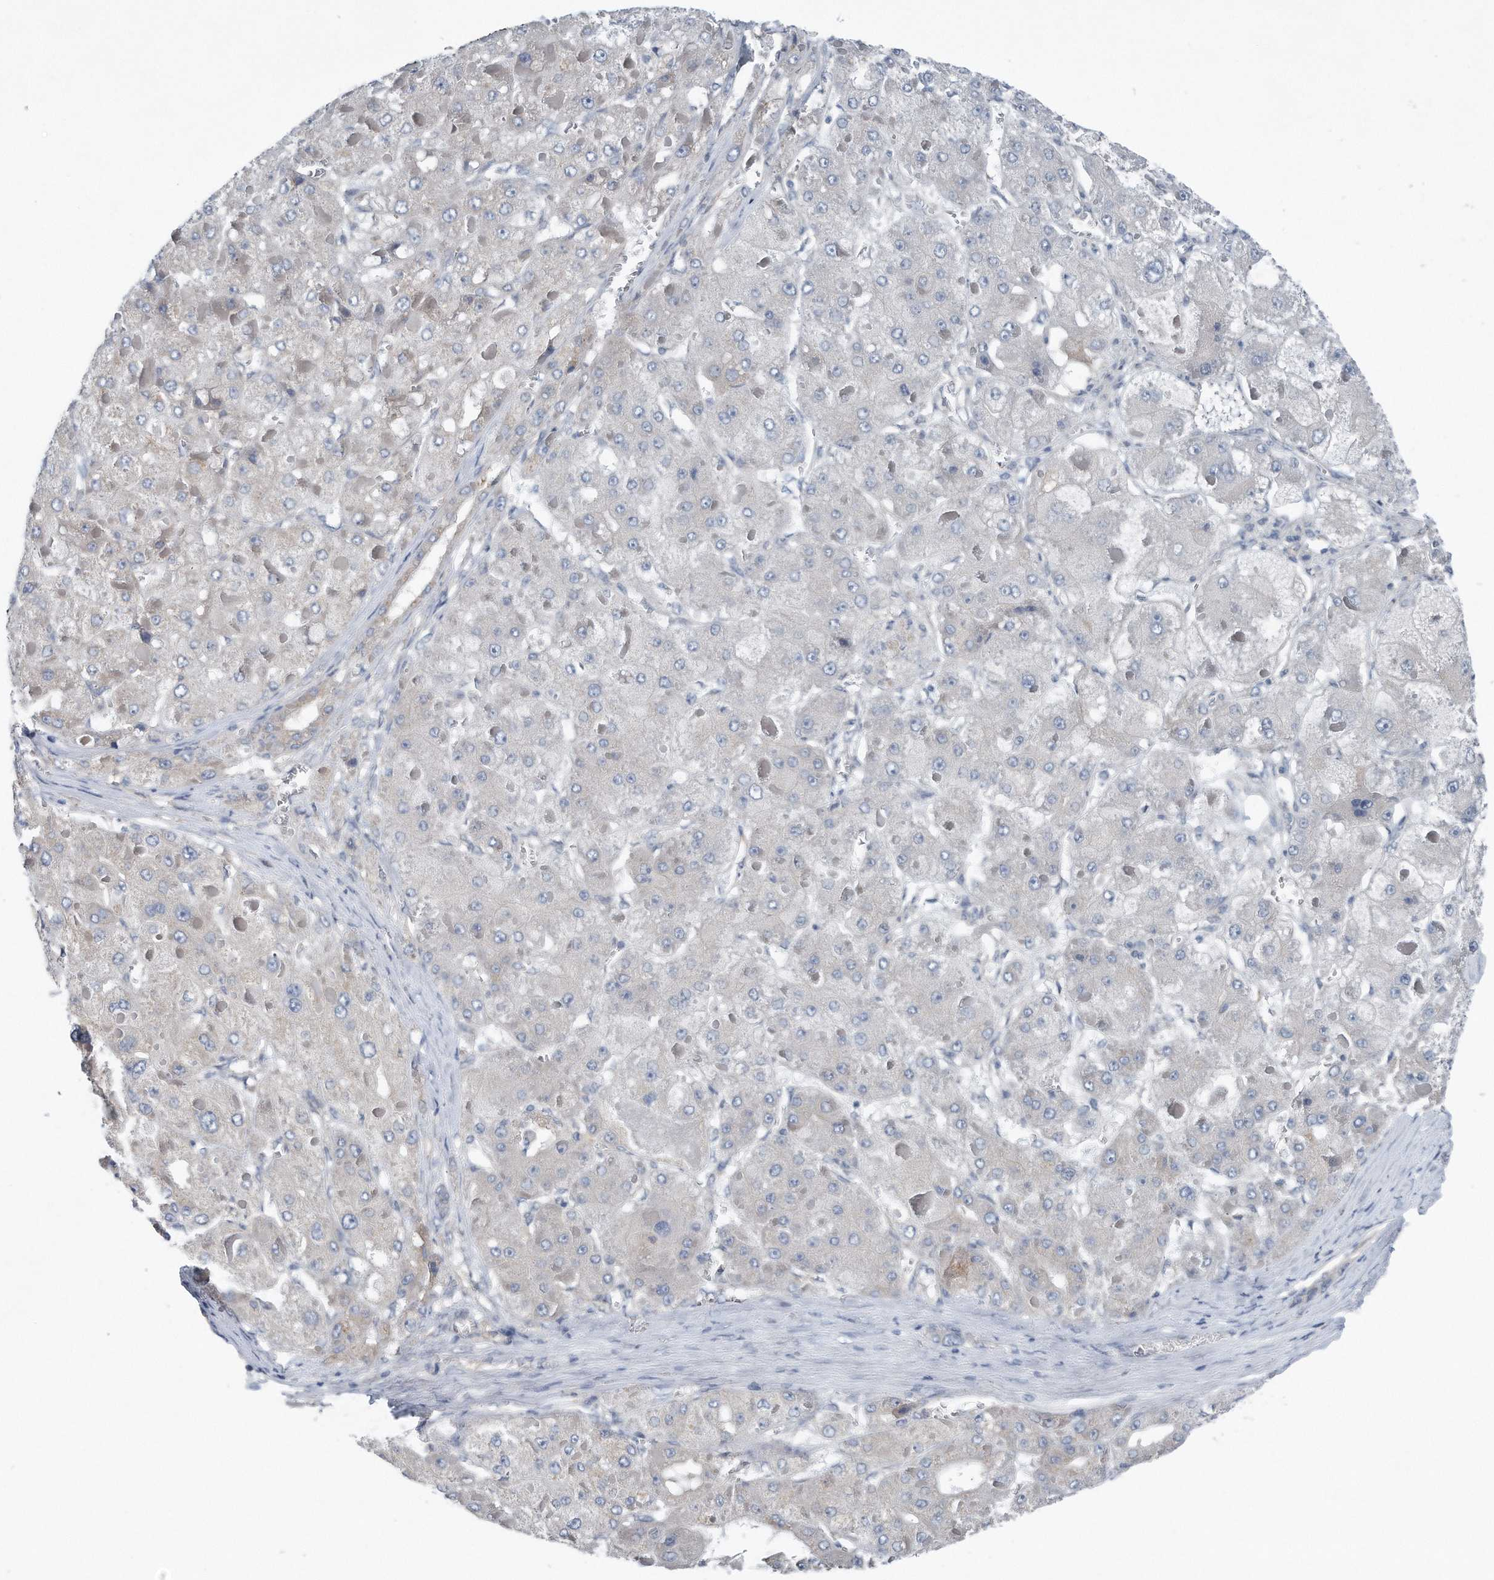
{"staining": {"intensity": "negative", "quantity": "none", "location": "none"}, "tissue": "liver cancer", "cell_type": "Tumor cells", "image_type": "cancer", "snomed": [{"axis": "morphology", "description": "Carcinoma, Hepatocellular, NOS"}, {"axis": "topography", "description": "Liver"}], "caption": "DAB immunohistochemical staining of hepatocellular carcinoma (liver) demonstrates no significant positivity in tumor cells.", "gene": "YRDC", "patient": {"sex": "female", "age": 73}}